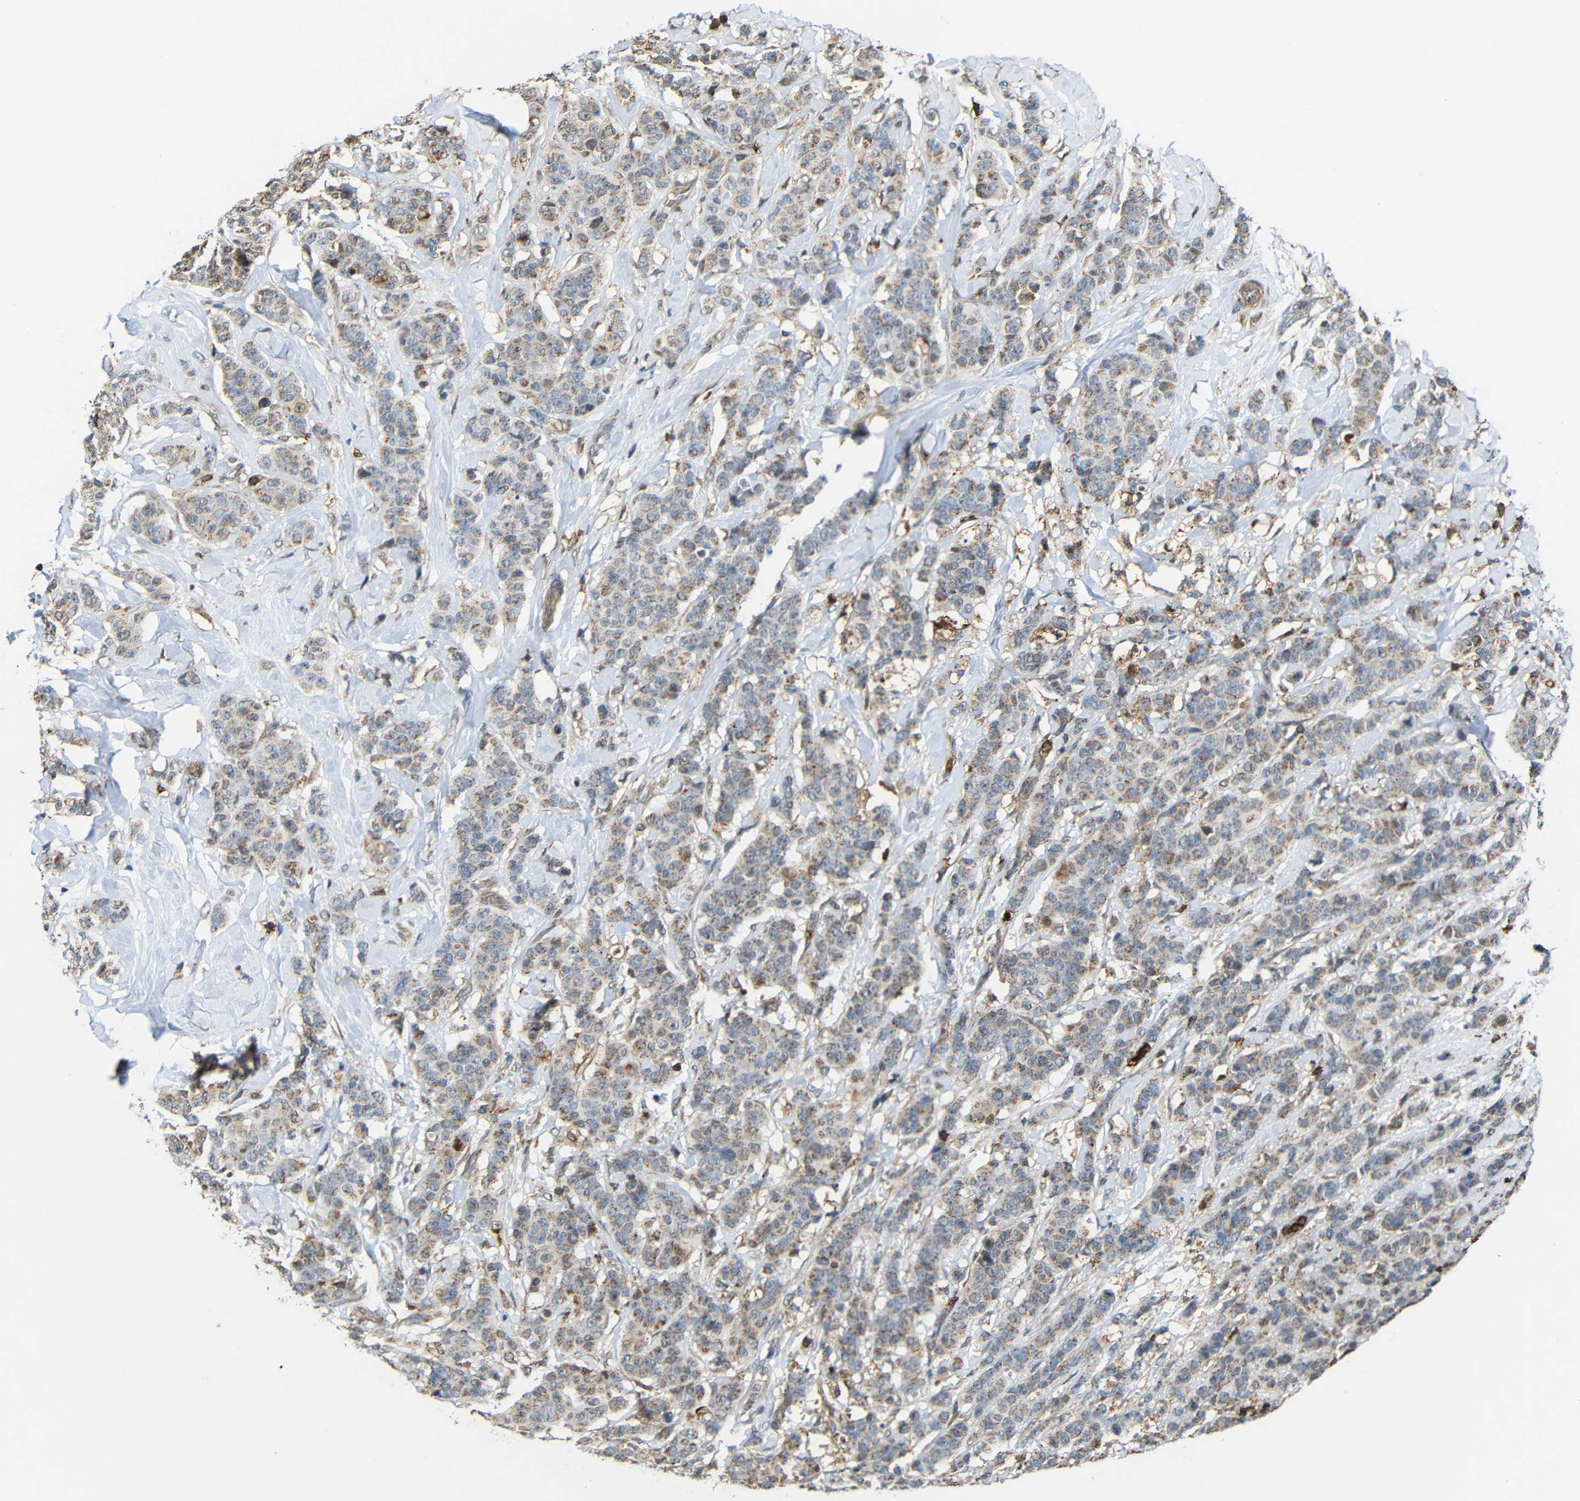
{"staining": {"intensity": "moderate", "quantity": ">75%", "location": "cytoplasmic/membranous"}, "tissue": "breast cancer", "cell_type": "Tumor cells", "image_type": "cancer", "snomed": [{"axis": "morphology", "description": "Normal tissue, NOS"}, {"axis": "morphology", "description": "Duct carcinoma"}, {"axis": "topography", "description": "Breast"}], "caption": "Intraductal carcinoma (breast) stained with DAB (3,3'-diaminobenzidine) immunohistochemistry (IHC) exhibits medium levels of moderate cytoplasmic/membranous positivity in approximately >75% of tumor cells.", "gene": "C1GALT1", "patient": {"sex": "female", "age": 40}}